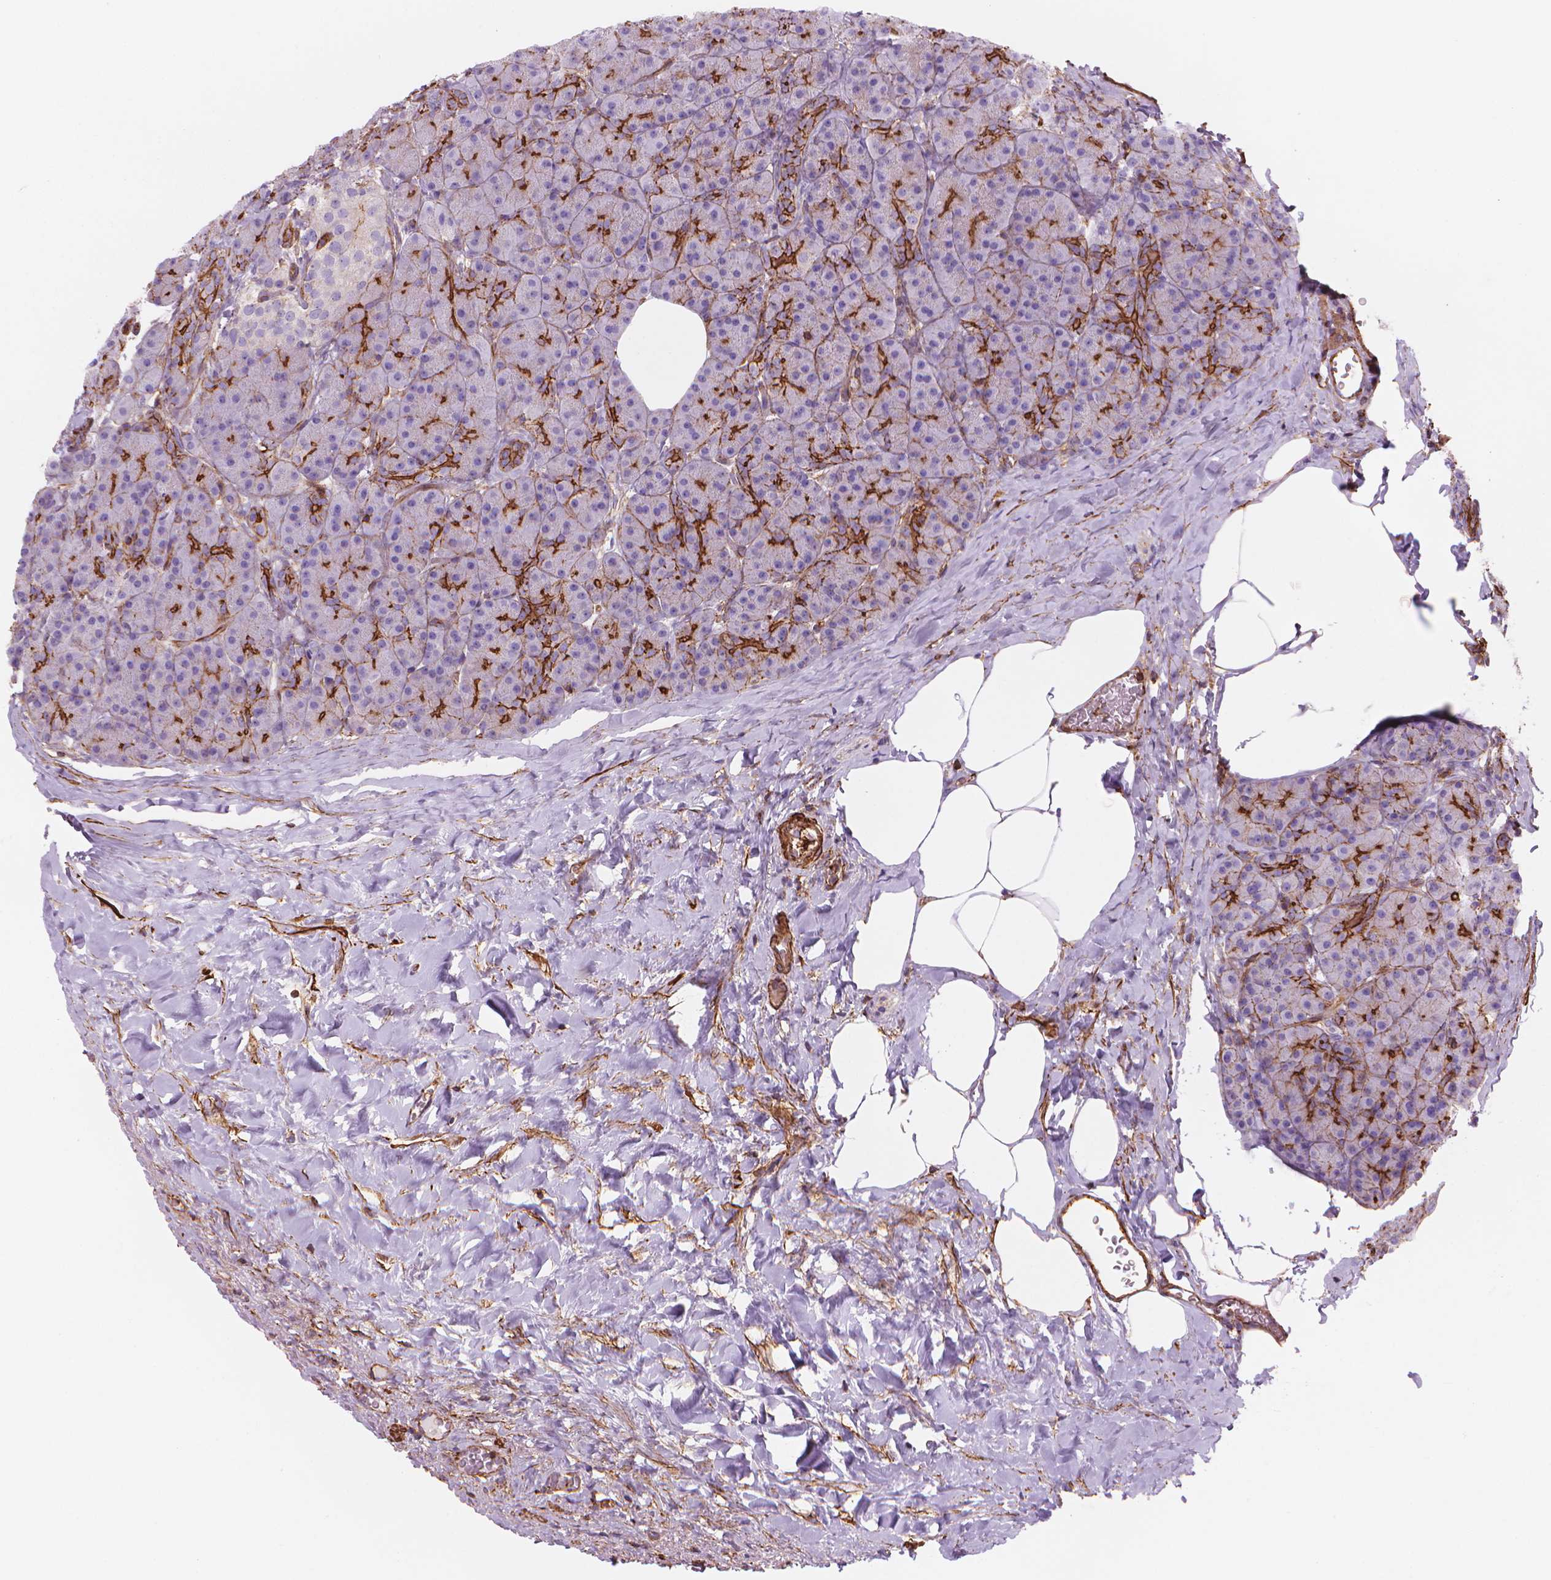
{"staining": {"intensity": "strong", "quantity": "<25%", "location": "cytoplasmic/membranous"}, "tissue": "pancreas", "cell_type": "Exocrine glandular cells", "image_type": "normal", "snomed": [{"axis": "morphology", "description": "Normal tissue, NOS"}, {"axis": "topography", "description": "Pancreas"}], "caption": "Exocrine glandular cells exhibit strong cytoplasmic/membranous positivity in about <25% of cells in normal pancreas. The staining is performed using DAB brown chromogen to label protein expression. The nuclei are counter-stained blue using hematoxylin.", "gene": "PATJ", "patient": {"sex": "male", "age": 57}}